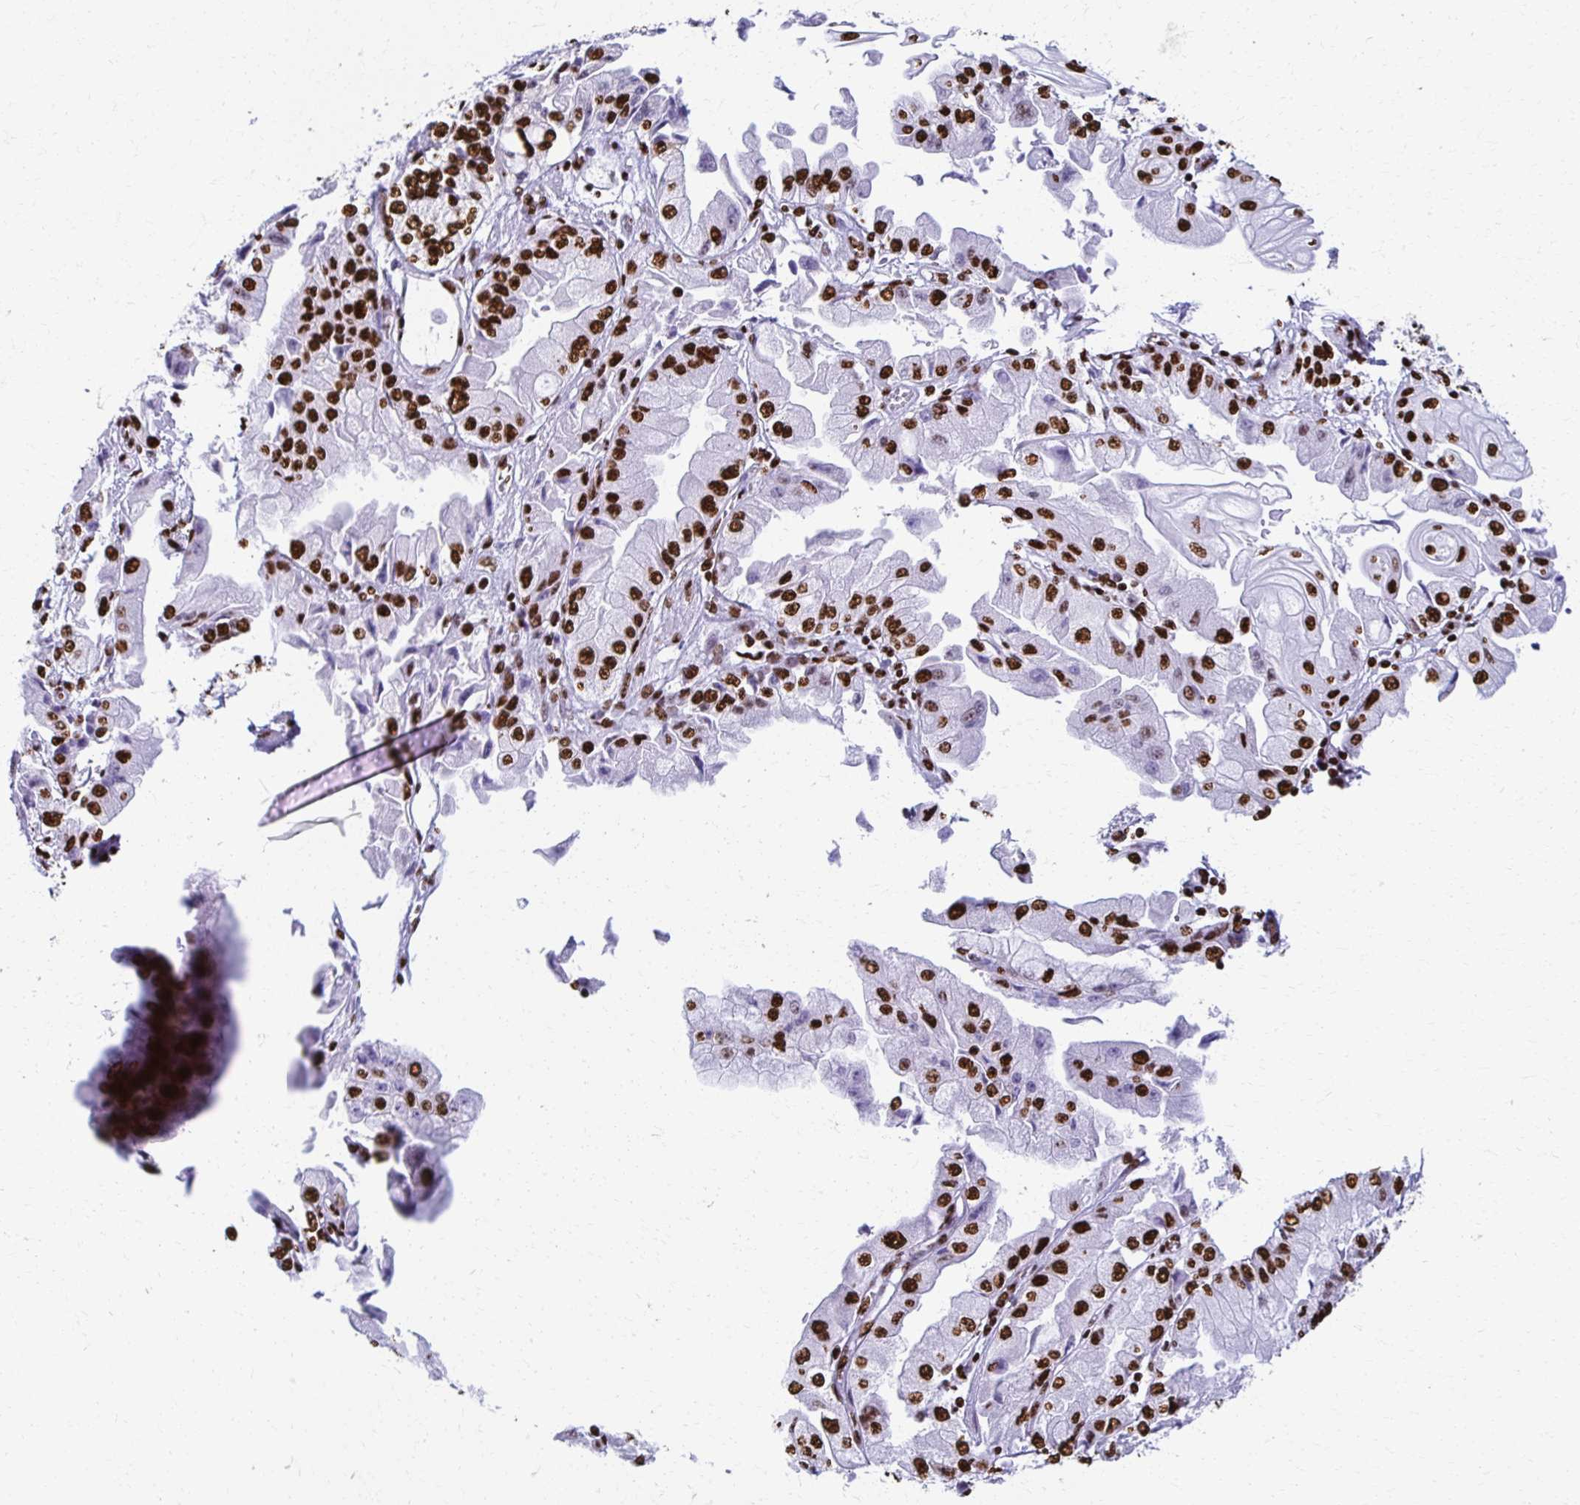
{"staining": {"intensity": "strong", "quantity": ">75%", "location": "nuclear"}, "tissue": "stomach cancer", "cell_type": "Tumor cells", "image_type": "cancer", "snomed": [{"axis": "morphology", "description": "Adenocarcinoma, NOS"}, {"axis": "topography", "description": "Stomach, upper"}], "caption": "A brown stain labels strong nuclear expression of a protein in human adenocarcinoma (stomach) tumor cells.", "gene": "NONO", "patient": {"sex": "female", "age": 74}}